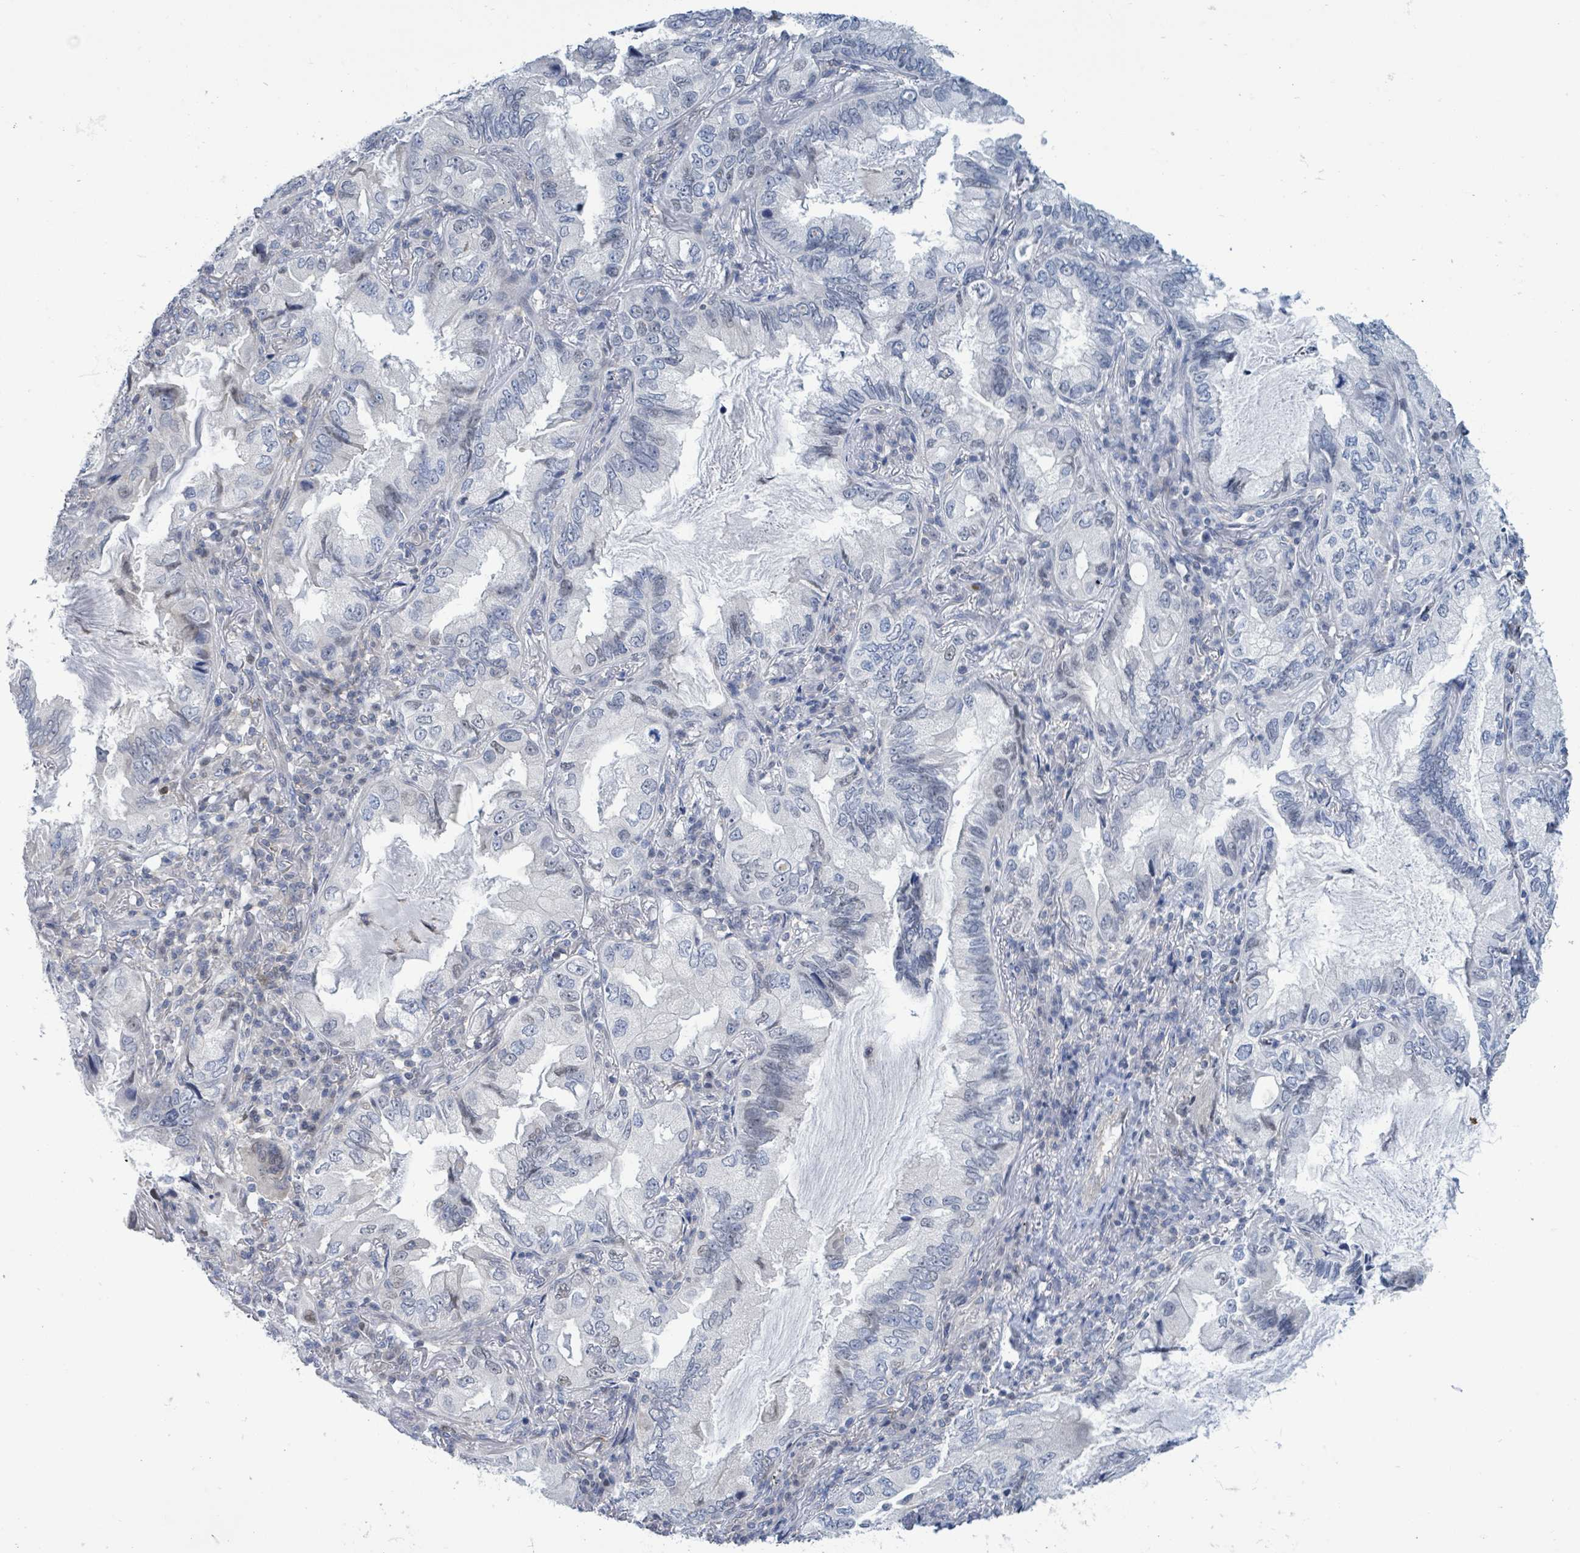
{"staining": {"intensity": "negative", "quantity": "none", "location": "none"}, "tissue": "lung cancer", "cell_type": "Tumor cells", "image_type": "cancer", "snomed": [{"axis": "morphology", "description": "Adenocarcinoma, NOS"}, {"axis": "topography", "description": "Lung"}], "caption": "Lung cancer (adenocarcinoma) stained for a protein using immunohistochemistry reveals no staining tumor cells.", "gene": "DGKZ", "patient": {"sex": "female", "age": 69}}